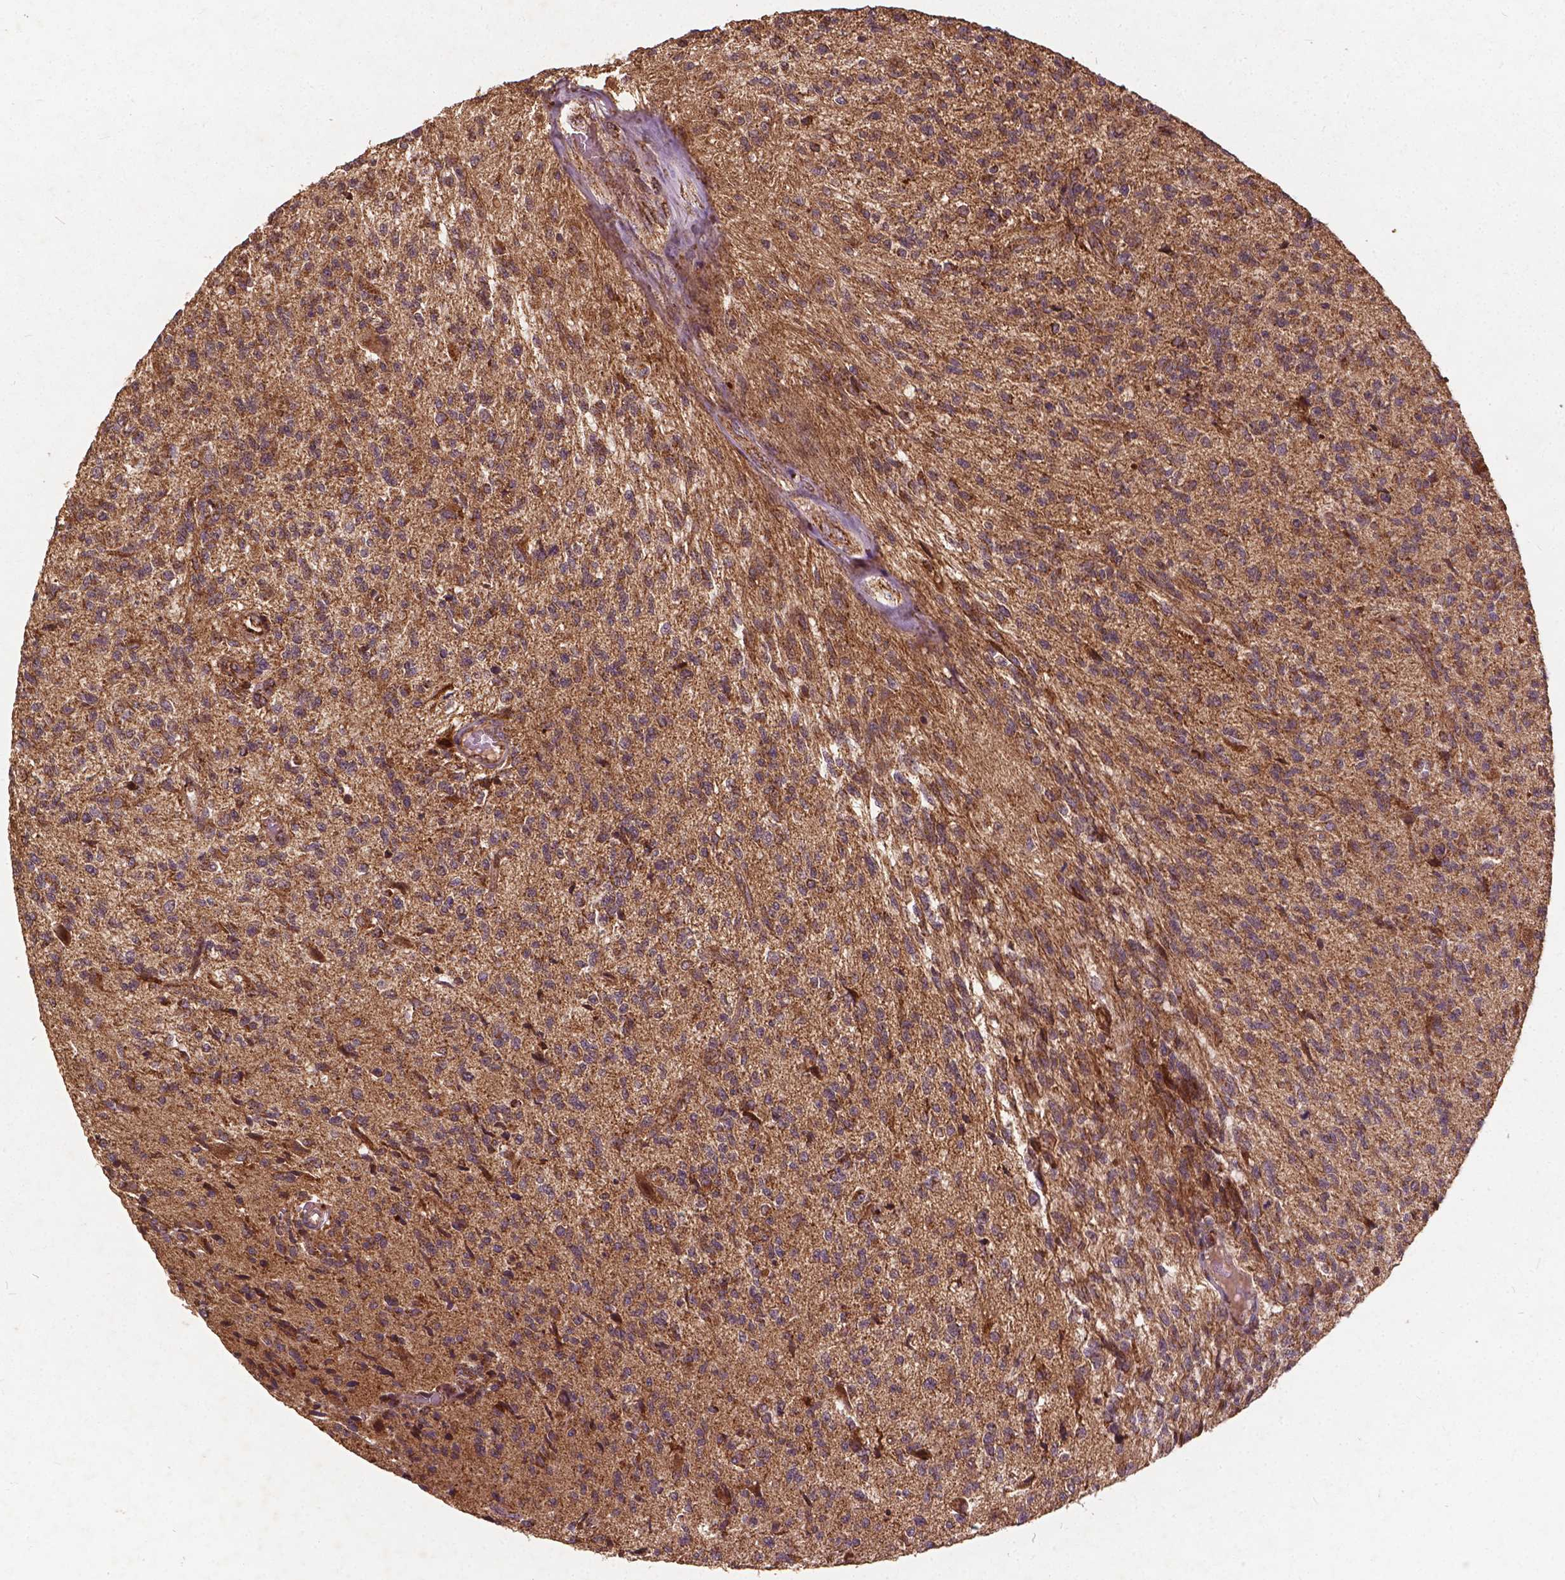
{"staining": {"intensity": "moderate", "quantity": ">75%", "location": "cytoplasmic/membranous"}, "tissue": "glioma", "cell_type": "Tumor cells", "image_type": "cancer", "snomed": [{"axis": "morphology", "description": "Glioma, malignant, High grade"}, {"axis": "topography", "description": "Brain"}], "caption": "High-grade glioma (malignant) stained with DAB immunohistochemistry demonstrates medium levels of moderate cytoplasmic/membranous expression in approximately >75% of tumor cells.", "gene": "UBXN2A", "patient": {"sex": "male", "age": 56}}